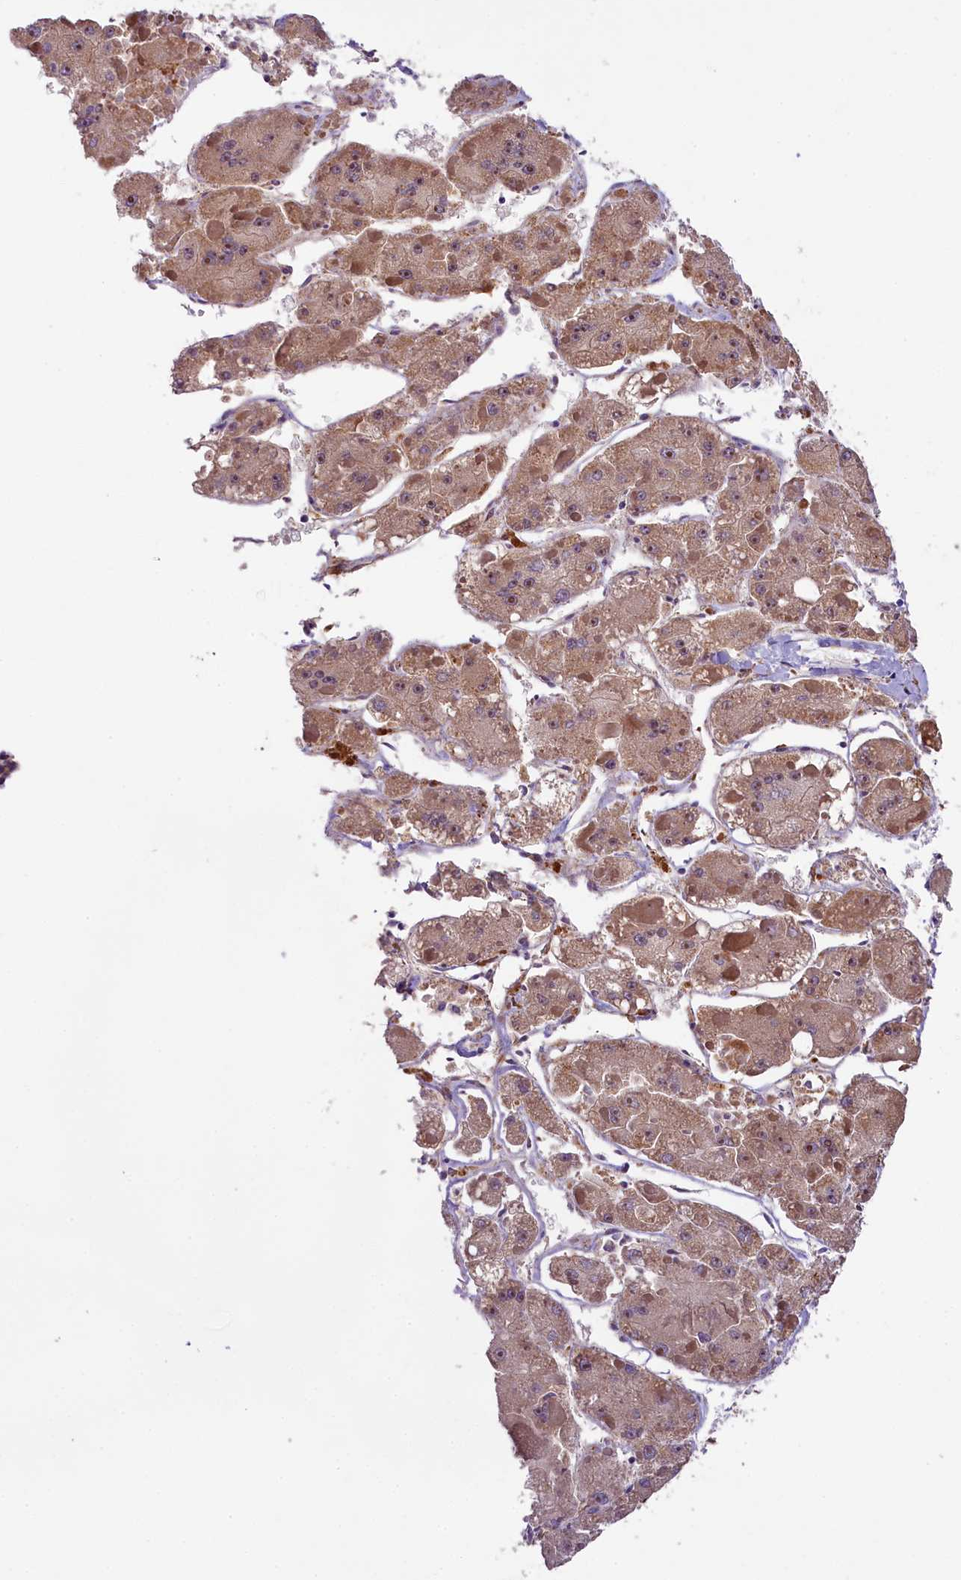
{"staining": {"intensity": "weak", "quantity": ">75%", "location": "cytoplasmic/membranous,nuclear"}, "tissue": "liver cancer", "cell_type": "Tumor cells", "image_type": "cancer", "snomed": [{"axis": "morphology", "description": "Carcinoma, Hepatocellular, NOS"}, {"axis": "topography", "description": "Liver"}], "caption": "Protein expression analysis of liver cancer (hepatocellular carcinoma) reveals weak cytoplasmic/membranous and nuclear expression in about >75% of tumor cells.", "gene": "UBXN6", "patient": {"sex": "female", "age": 73}}